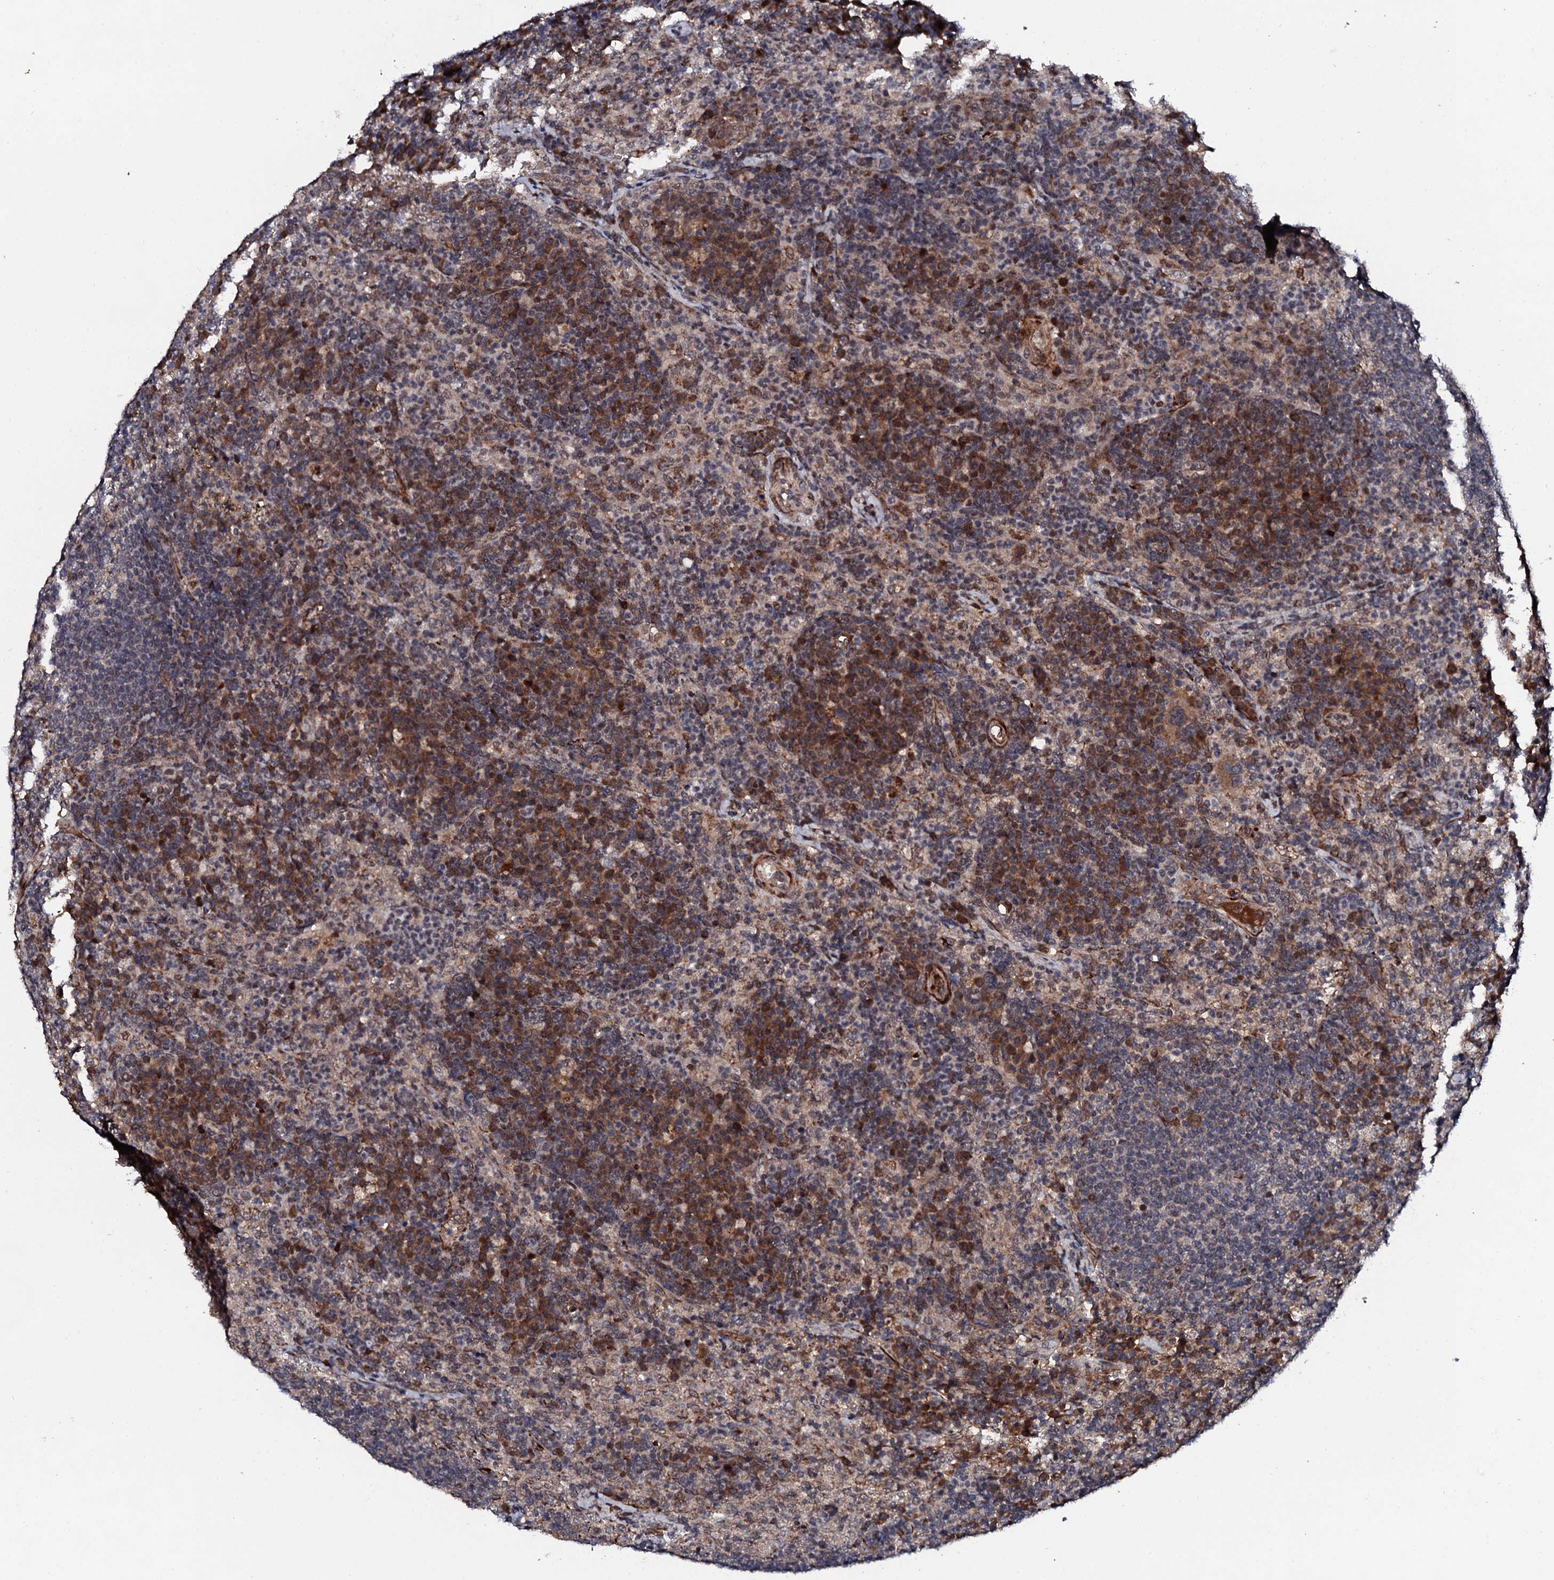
{"staining": {"intensity": "moderate", "quantity": ">75%", "location": "cytoplasmic/membranous,nuclear"}, "tissue": "lymph node", "cell_type": "Germinal center cells", "image_type": "normal", "snomed": [{"axis": "morphology", "description": "Normal tissue, NOS"}, {"axis": "topography", "description": "Lymph node"}], "caption": "Approximately >75% of germinal center cells in benign lymph node show moderate cytoplasmic/membranous,nuclear protein positivity as visualized by brown immunohistochemical staining.", "gene": "FAM111A", "patient": {"sex": "female", "age": 70}}